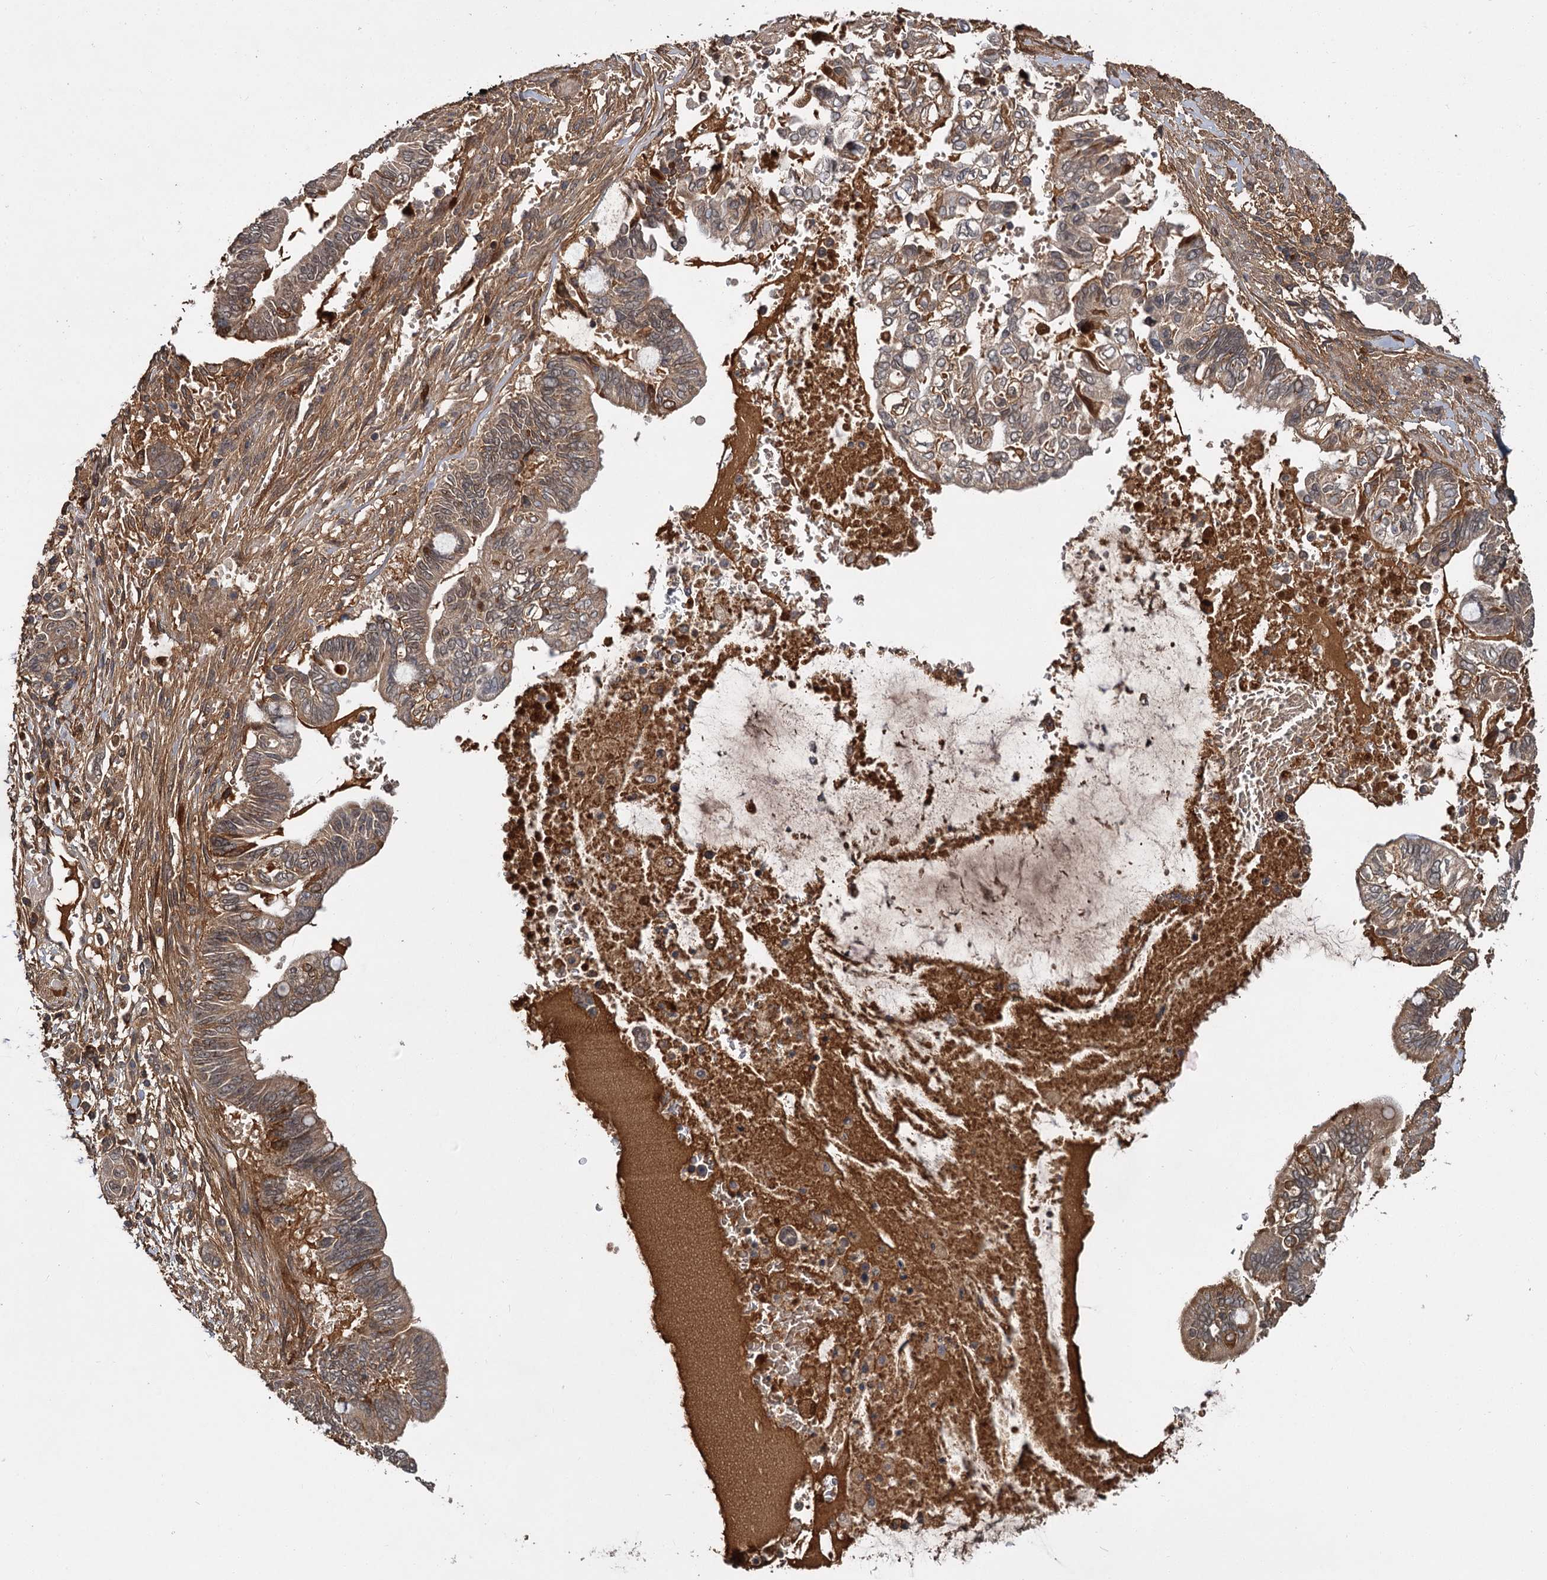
{"staining": {"intensity": "weak", "quantity": ">75%", "location": "cytoplasmic/membranous"}, "tissue": "pancreatic cancer", "cell_type": "Tumor cells", "image_type": "cancer", "snomed": [{"axis": "morphology", "description": "Adenocarcinoma, NOS"}, {"axis": "topography", "description": "Pancreas"}], "caption": "Protein expression analysis of human adenocarcinoma (pancreatic) reveals weak cytoplasmic/membranous staining in approximately >75% of tumor cells. The protein is shown in brown color, while the nuclei are stained blue.", "gene": "MBD6", "patient": {"sex": "male", "age": 68}}